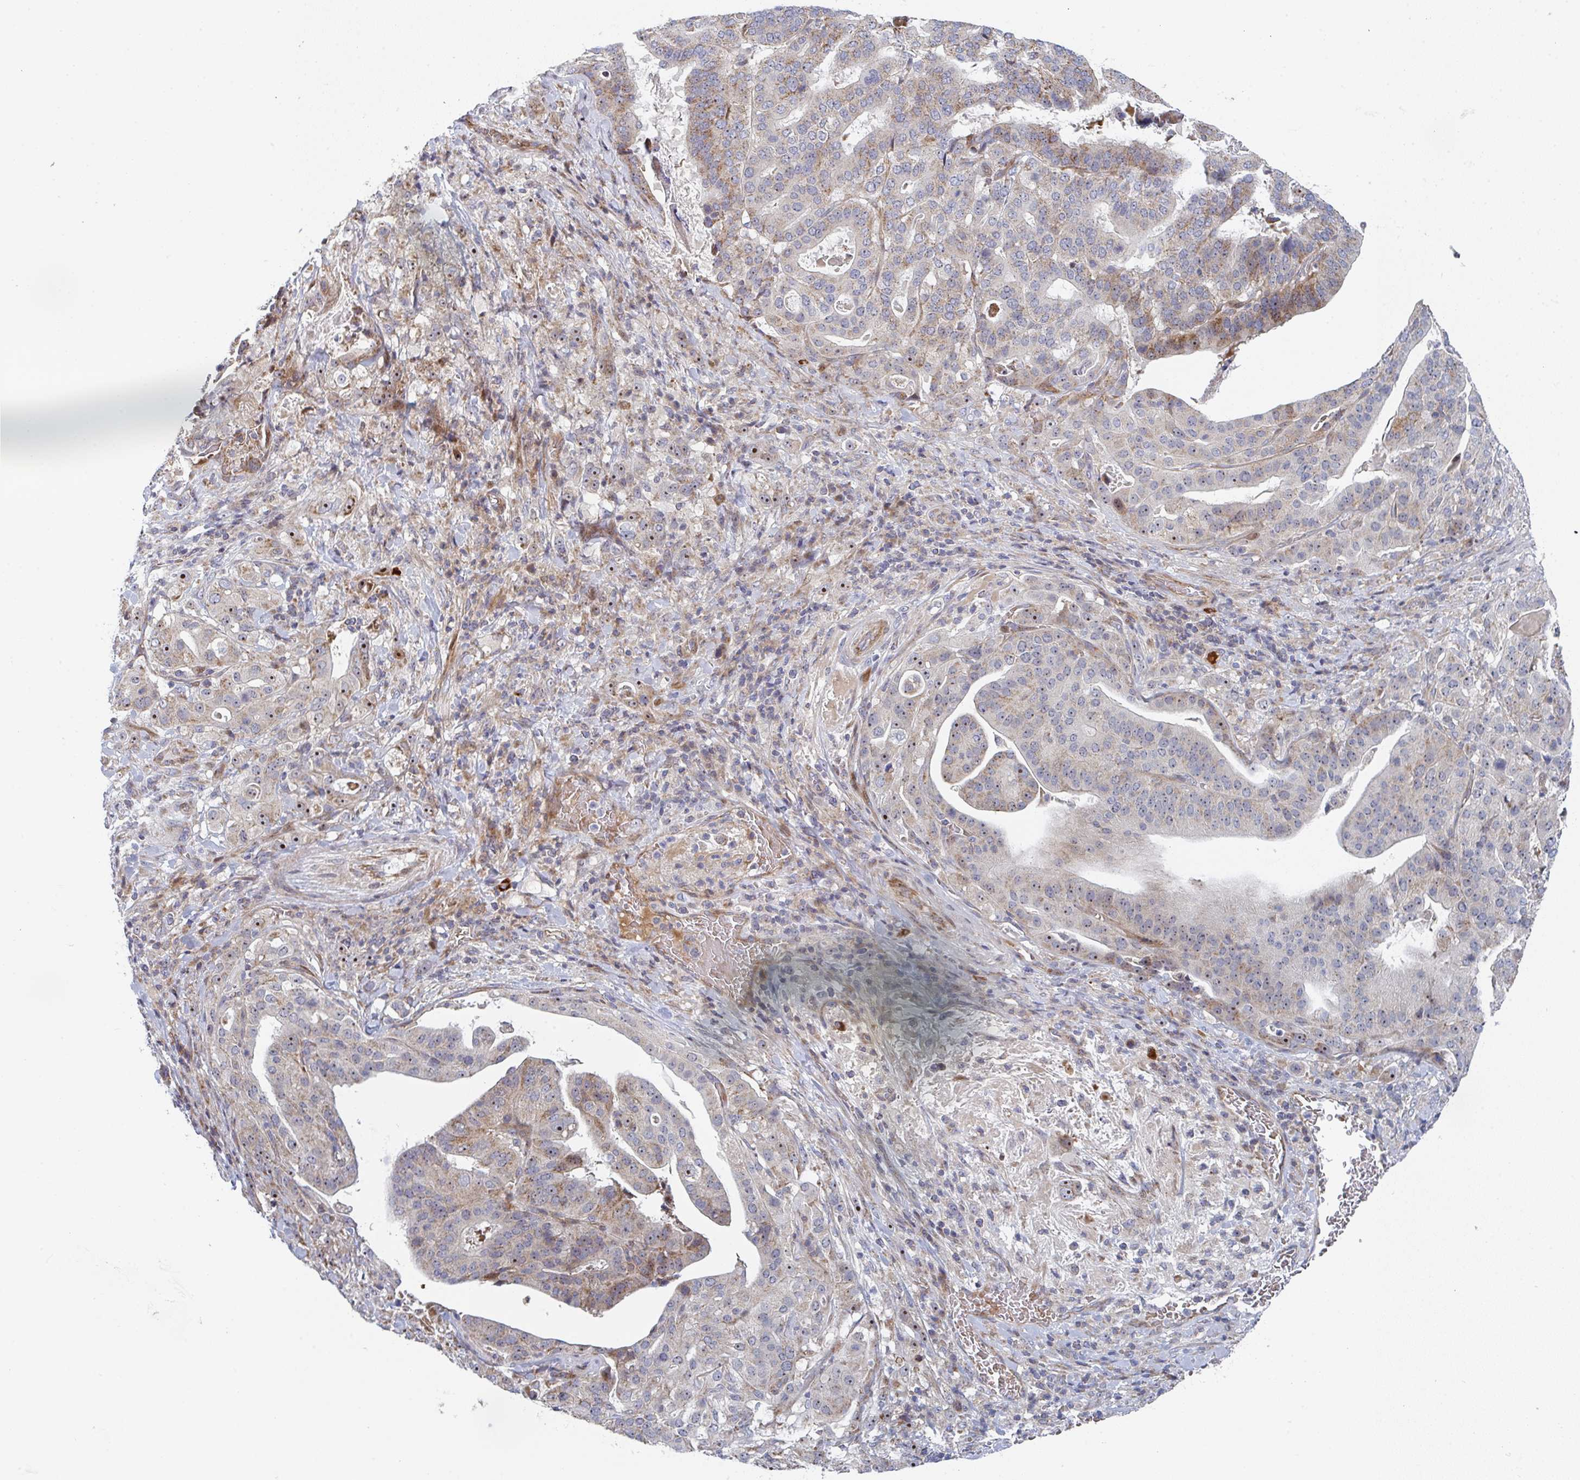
{"staining": {"intensity": "moderate", "quantity": "25%-75%", "location": "cytoplasmic/membranous,nuclear"}, "tissue": "stomach cancer", "cell_type": "Tumor cells", "image_type": "cancer", "snomed": [{"axis": "morphology", "description": "Adenocarcinoma, NOS"}, {"axis": "topography", "description": "Stomach"}], "caption": "Immunohistochemical staining of human stomach adenocarcinoma displays moderate cytoplasmic/membranous and nuclear protein expression in about 25%-75% of tumor cells.", "gene": "ZNF644", "patient": {"sex": "male", "age": 48}}